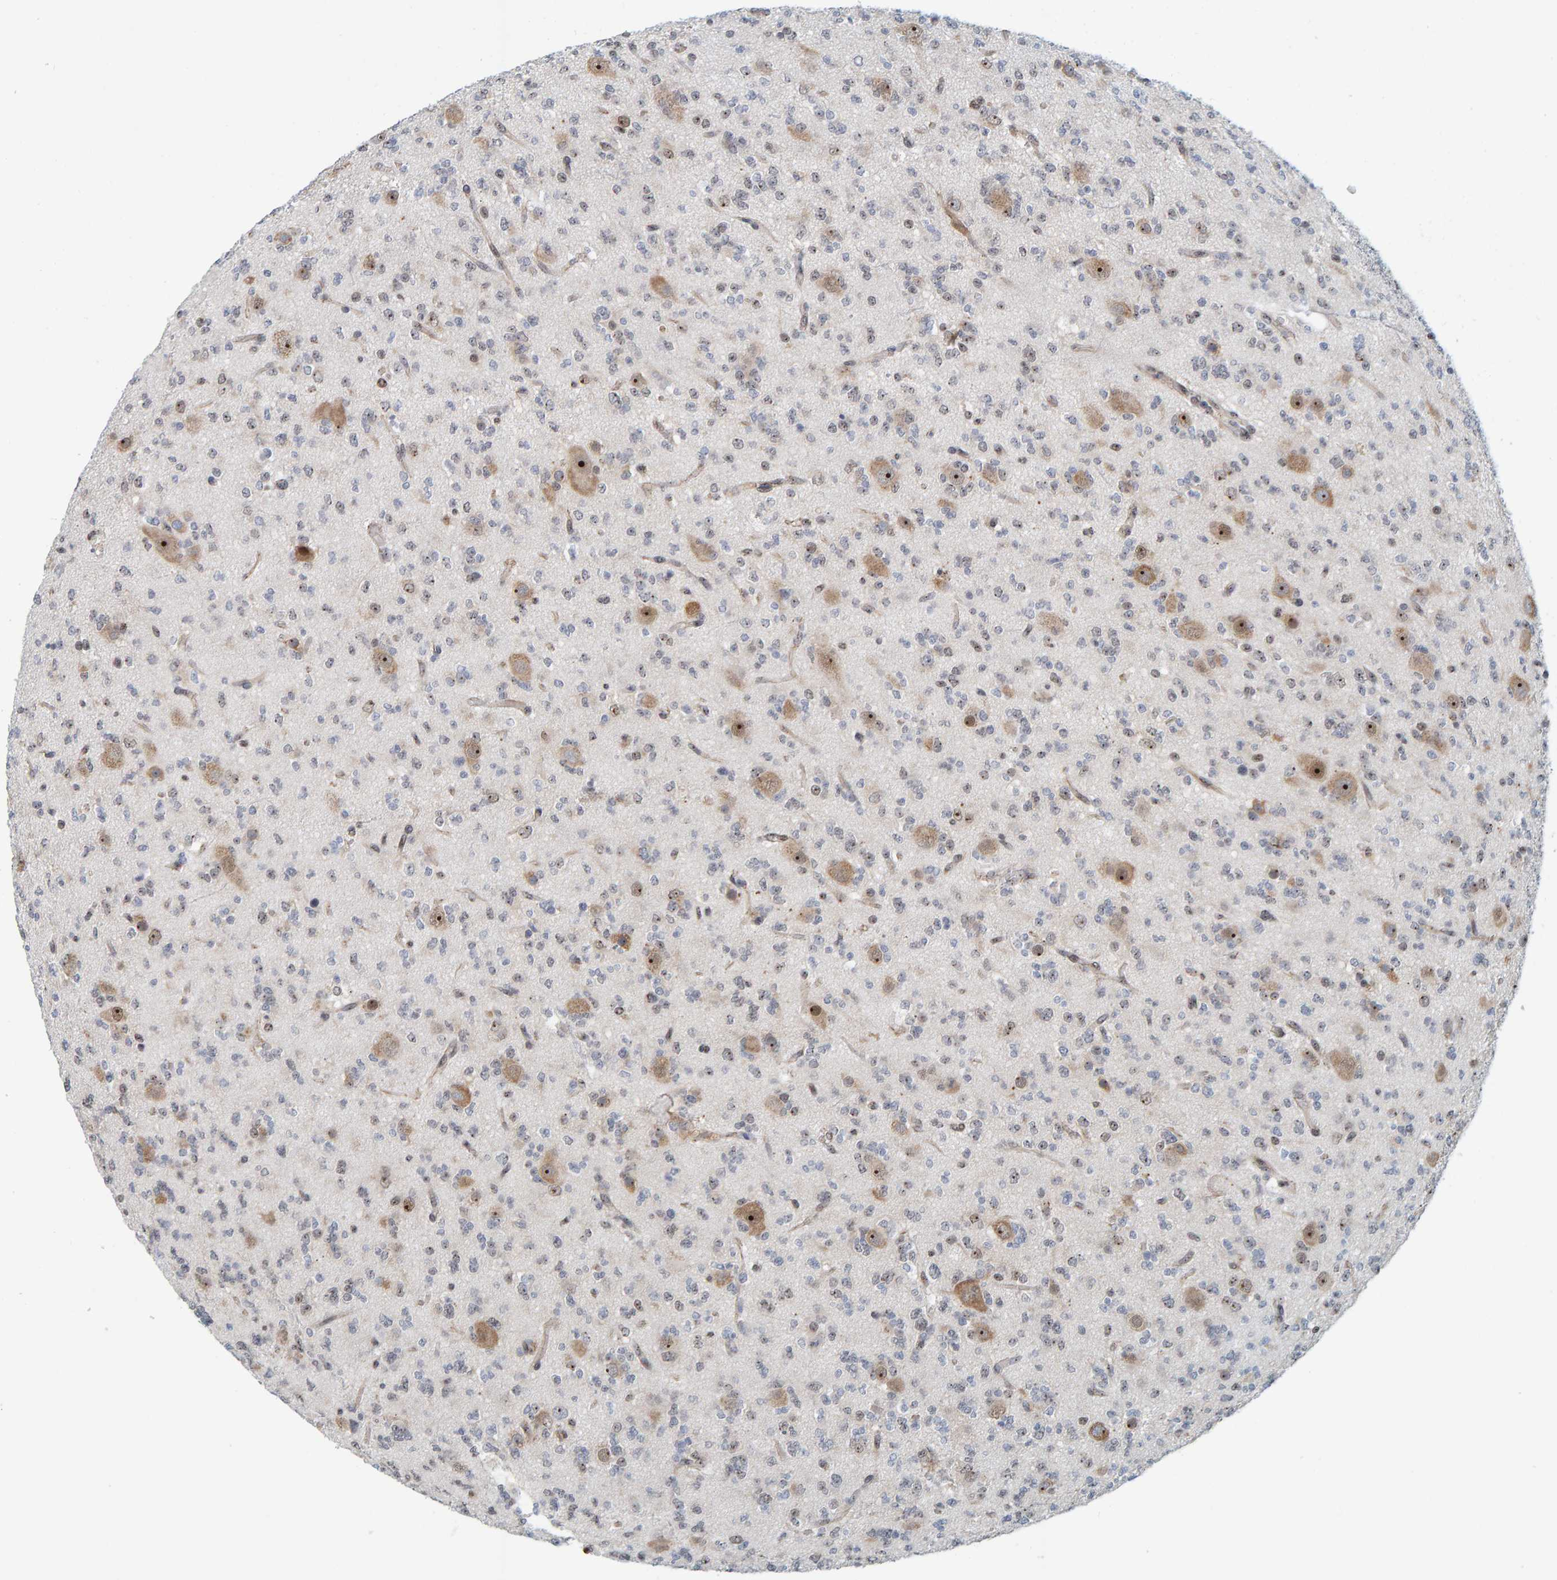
{"staining": {"intensity": "negative", "quantity": "none", "location": "none"}, "tissue": "glioma", "cell_type": "Tumor cells", "image_type": "cancer", "snomed": [{"axis": "morphology", "description": "Glioma, malignant, Low grade"}, {"axis": "topography", "description": "Brain"}], "caption": "The histopathology image displays no staining of tumor cells in malignant glioma (low-grade).", "gene": "POLR1E", "patient": {"sex": "male", "age": 38}}